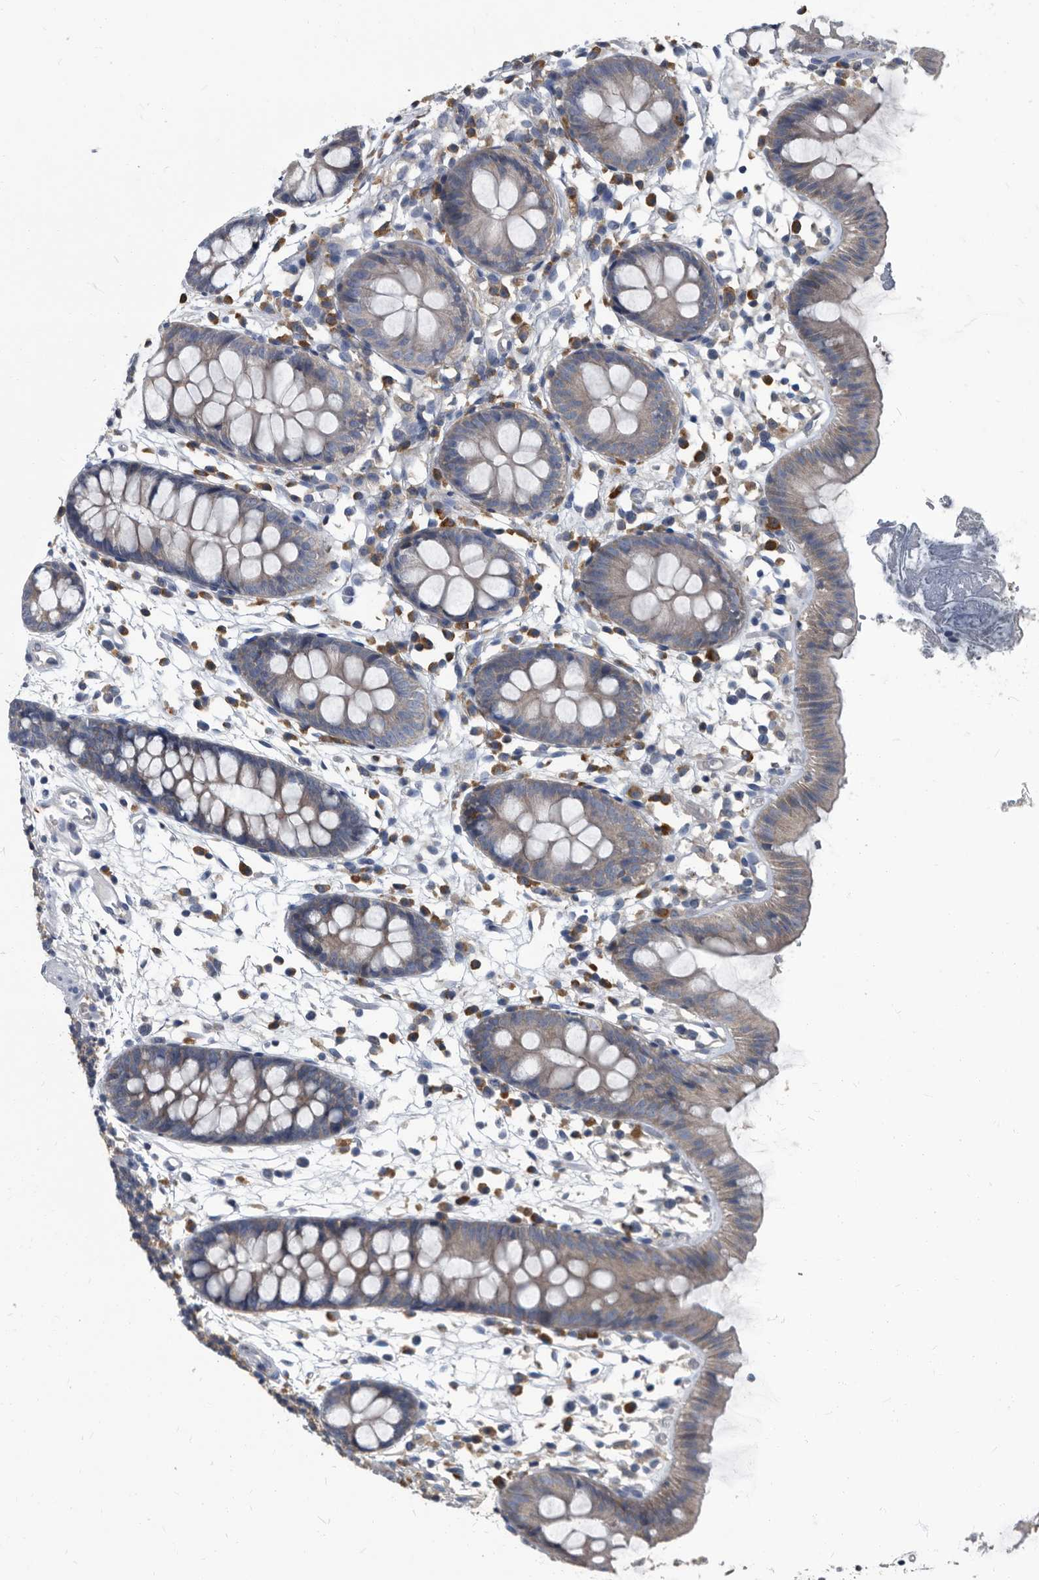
{"staining": {"intensity": "negative", "quantity": "none", "location": "none"}, "tissue": "colon", "cell_type": "Endothelial cells", "image_type": "normal", "snomed": [{"axis": "morphology", "description": "Normal tissue, NOS"}, {"axis": "topography", "description": "Colon"}], "caption": "IHC histopathology image of unremarkable colon: human colon stained with DAB (3,3'-diaminobenzidine) exhibits no significant protein staining in endothelial cells. (DAB immunohistochemistry, high magnification).", "gene": "CDV3", "patient": {"sex": "male", "age": 56}}